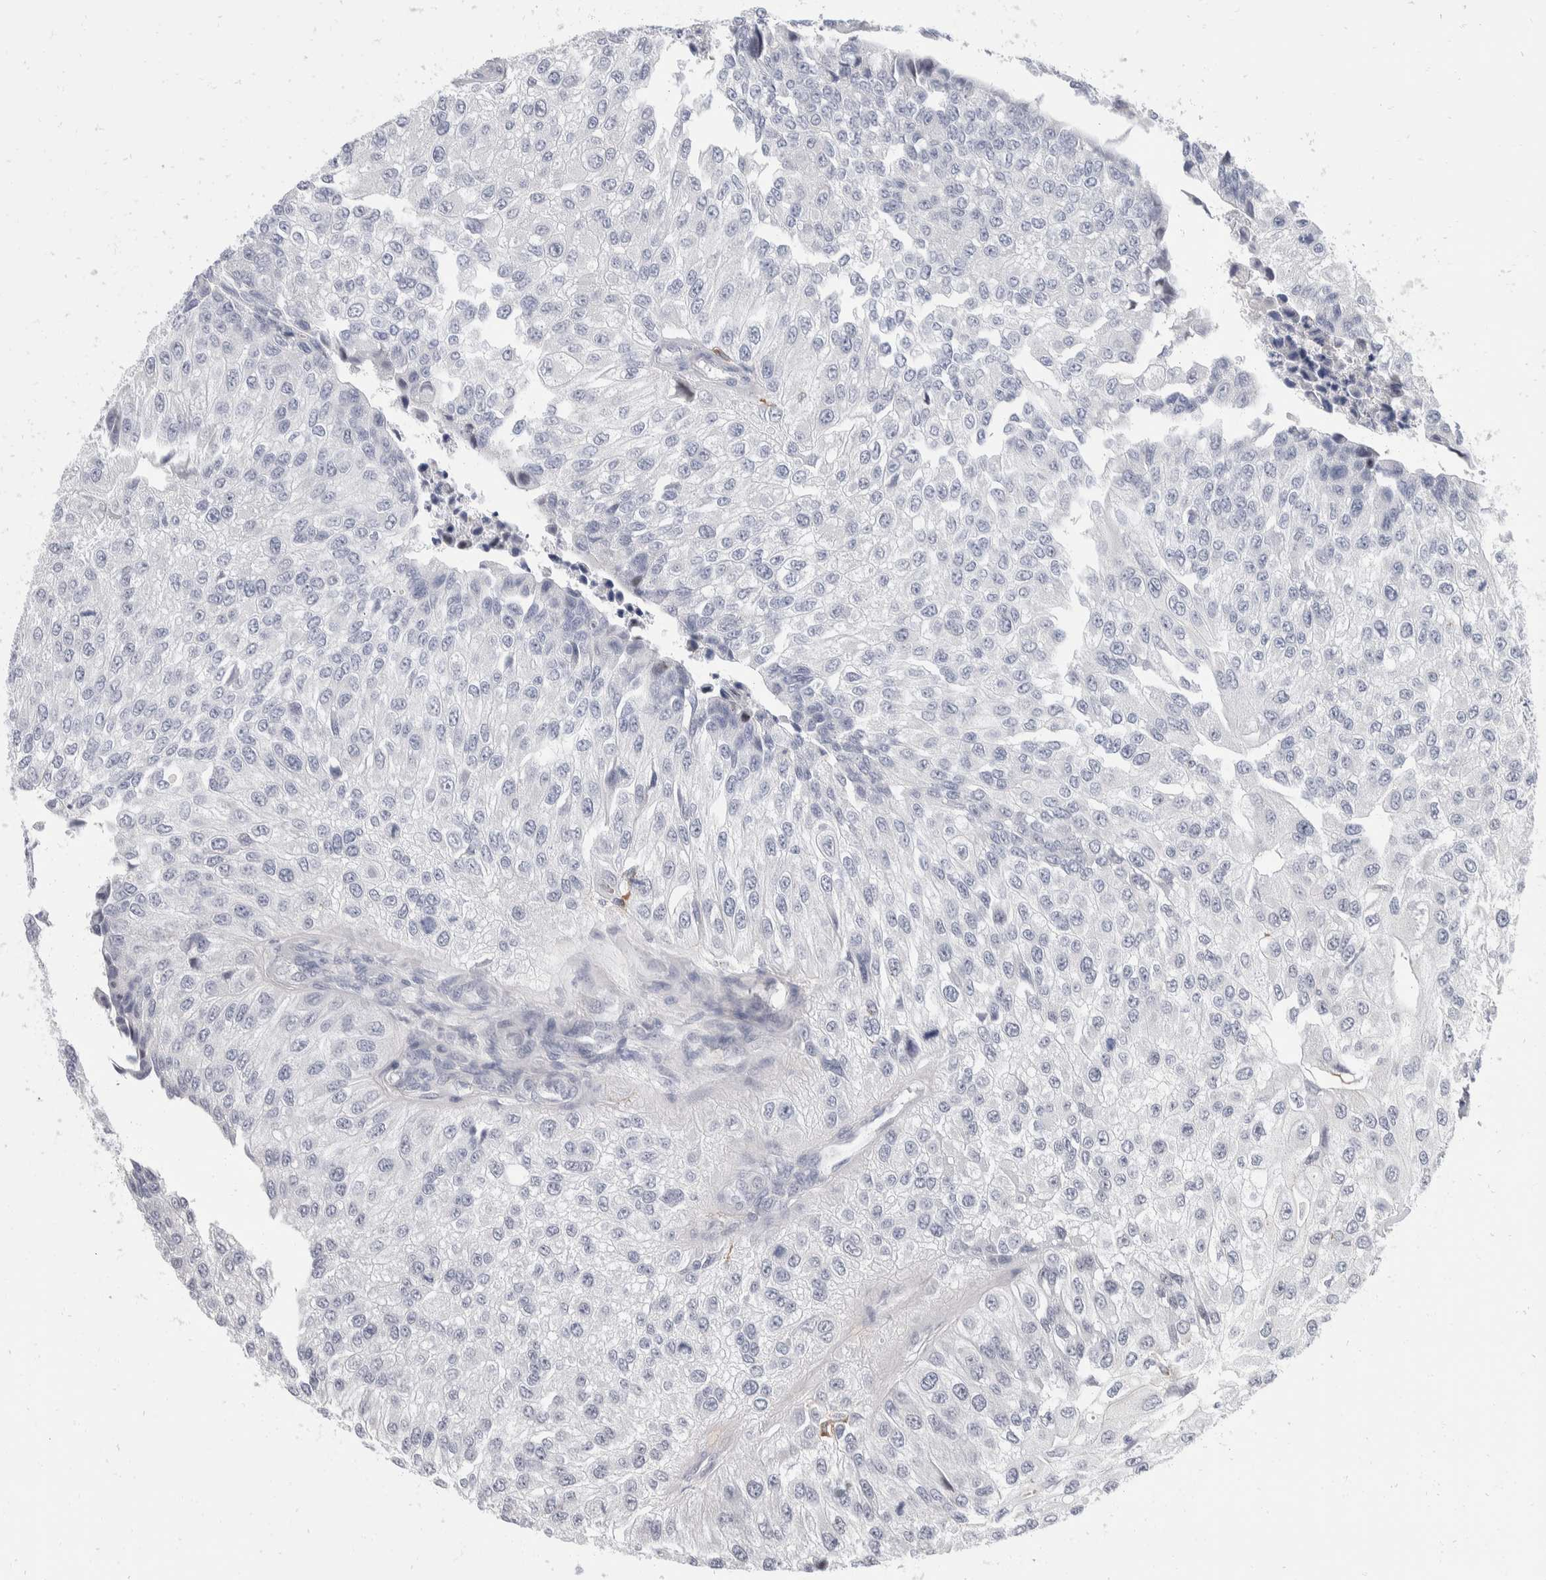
{"staining": {"intensity": "negative", "quantity": "none", "location": "none"}, "tissue": "urothelial cancer", "cell_type": "Tumor cells", "image_type": "cancer", "snomed": [{"axis": "morphology", "description": "Urothelial carcinoma, High grade"}, {"axis": "topography", "description": "Kidney"}, {"axis": "topography", "description": "Urinary bladder"}], "caption": "Immunohistochemistry image of neoplastic tissue: human urothelial cancer stained with DAB demonstrates no significant protein positivity in tumor cells.", "gene": "CATSPERD", "patient": {"sex": "male", "age": 77}}